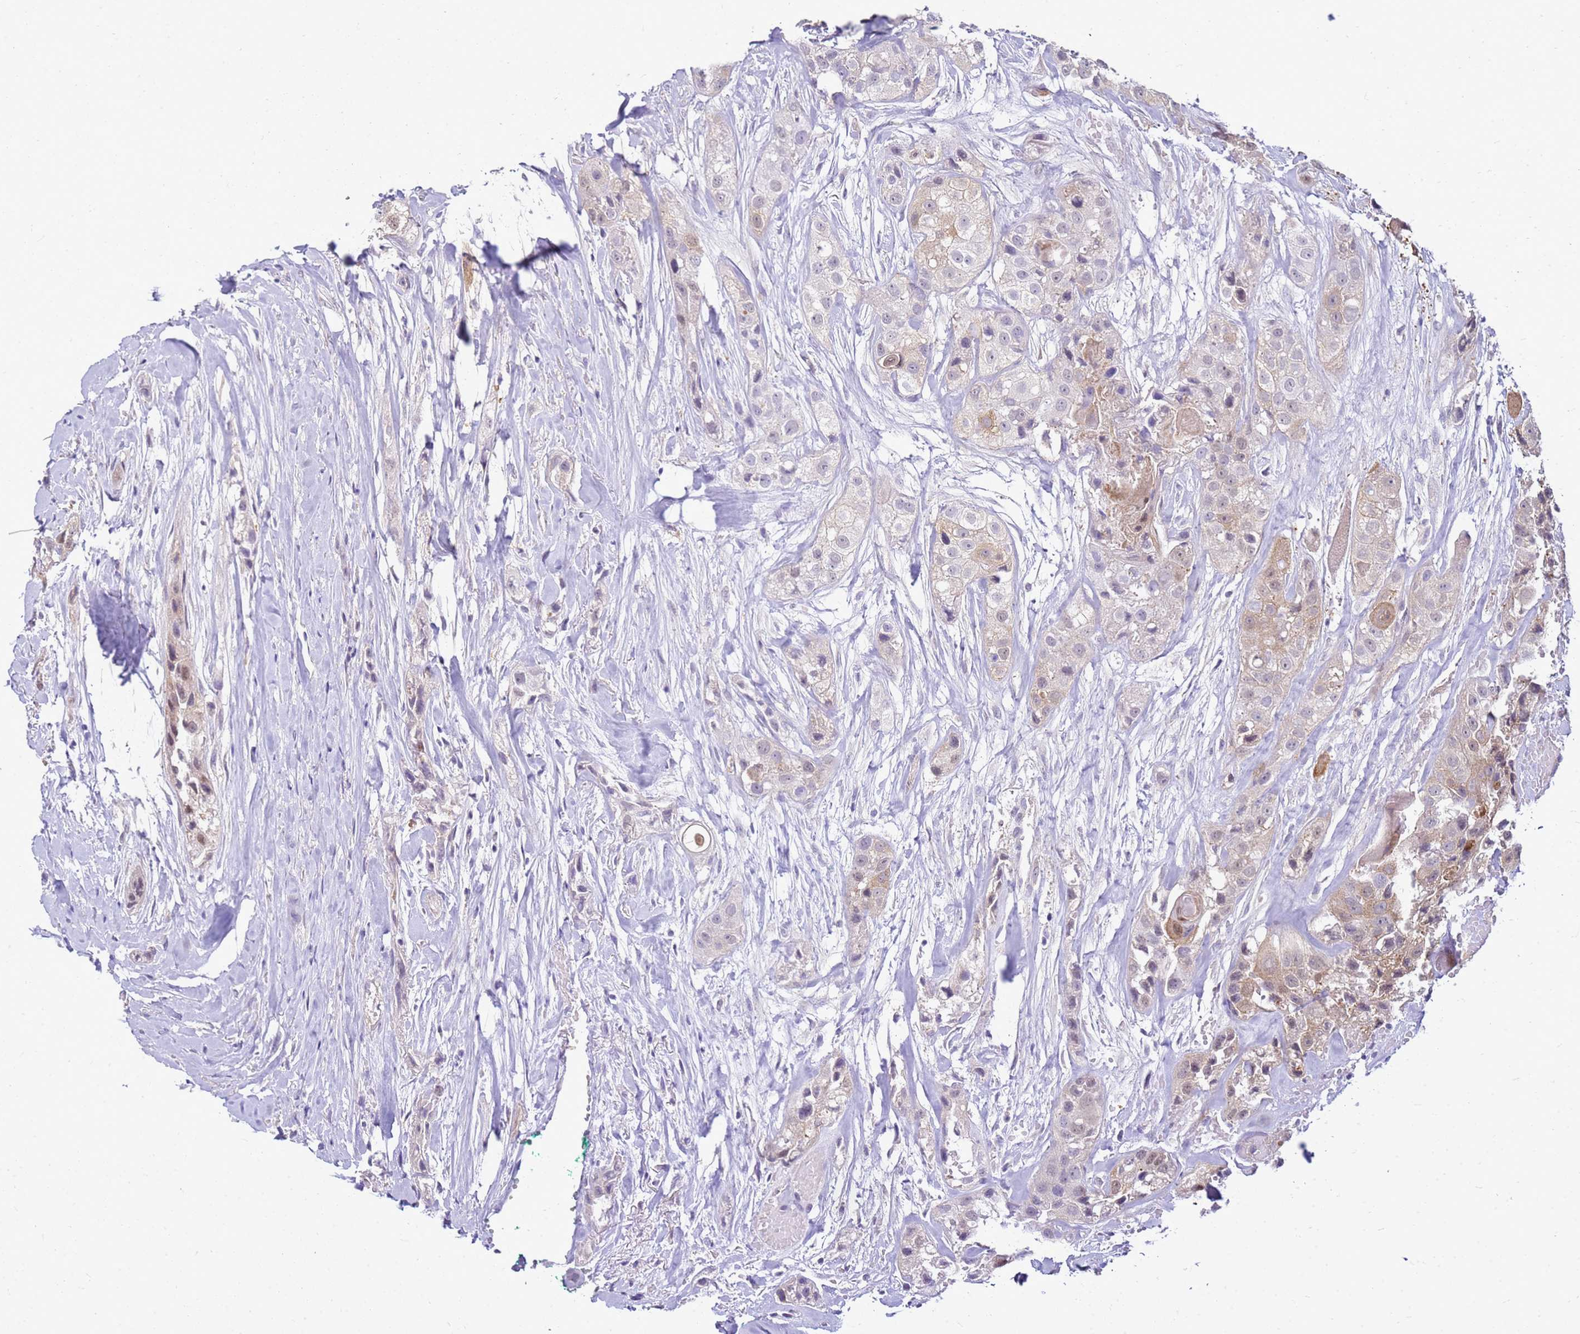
{"staining": {"intensity": "weak", "quantity": "25%-75%", "location": "cytoplasmic/membranous,nuclear"}, "tissue": "head and neck cancer", "cell_type": "Tumor cells", "image_type": "cancer", "snomed": [{"axis": "morphology", "description": "Normal tissue, NOS"}, {"axis": "morphology", "description": "Squamous cell carcinoma, NOS"}, {"axis": "topography", "description": "Skeletal muscle"}, {"axis": "topography", "description": "Head-Neck"}], "caption": "Head and neck cancer (squamous cell carcinoma) stained for a protein reveals weak cytoplasmic/membranous and nuclear positivity in tumor cells.", "gene": "HSPB1", "patient": {"sex": "male", "age": 51}}